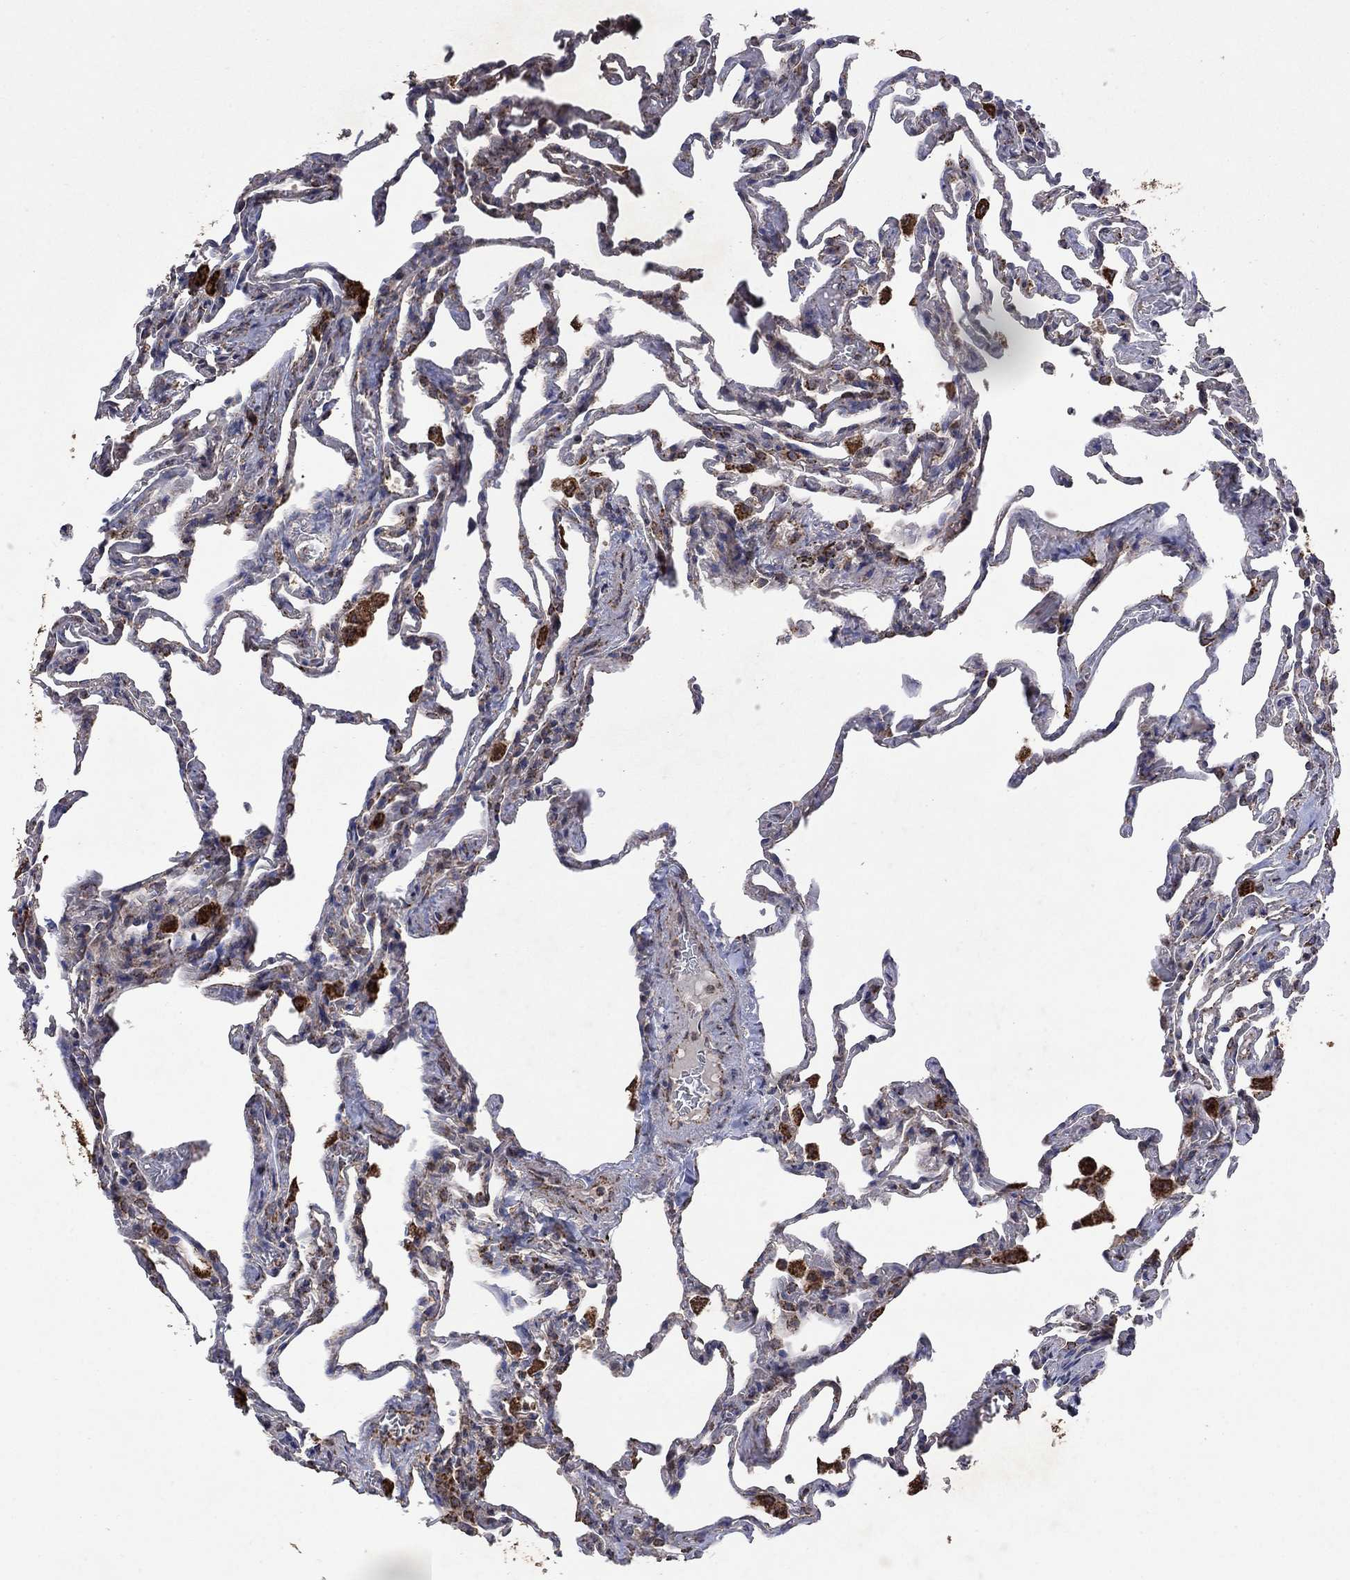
{"staining": {"intensity": "moderate", "quantity": "25%-75%", "location": "cytoplasmic/membranous"}, "tissue": "lung", "cell_type": "Alveolar cells", "image_type": "normal", "snomed": [{"axis": "morphology", "description": "Normal tissue, NOS"}, {"axis": "topography", "description": "Lung"}], "caption": "This micrograph demonstrates immunohistochemistry staining of benign lung, with medium moderate cytoplasmic/membranous positivity in about 25%-75% of alveolar cells.", "gene": "DPH1", "patient": {"sex": "female", "age": 43}}